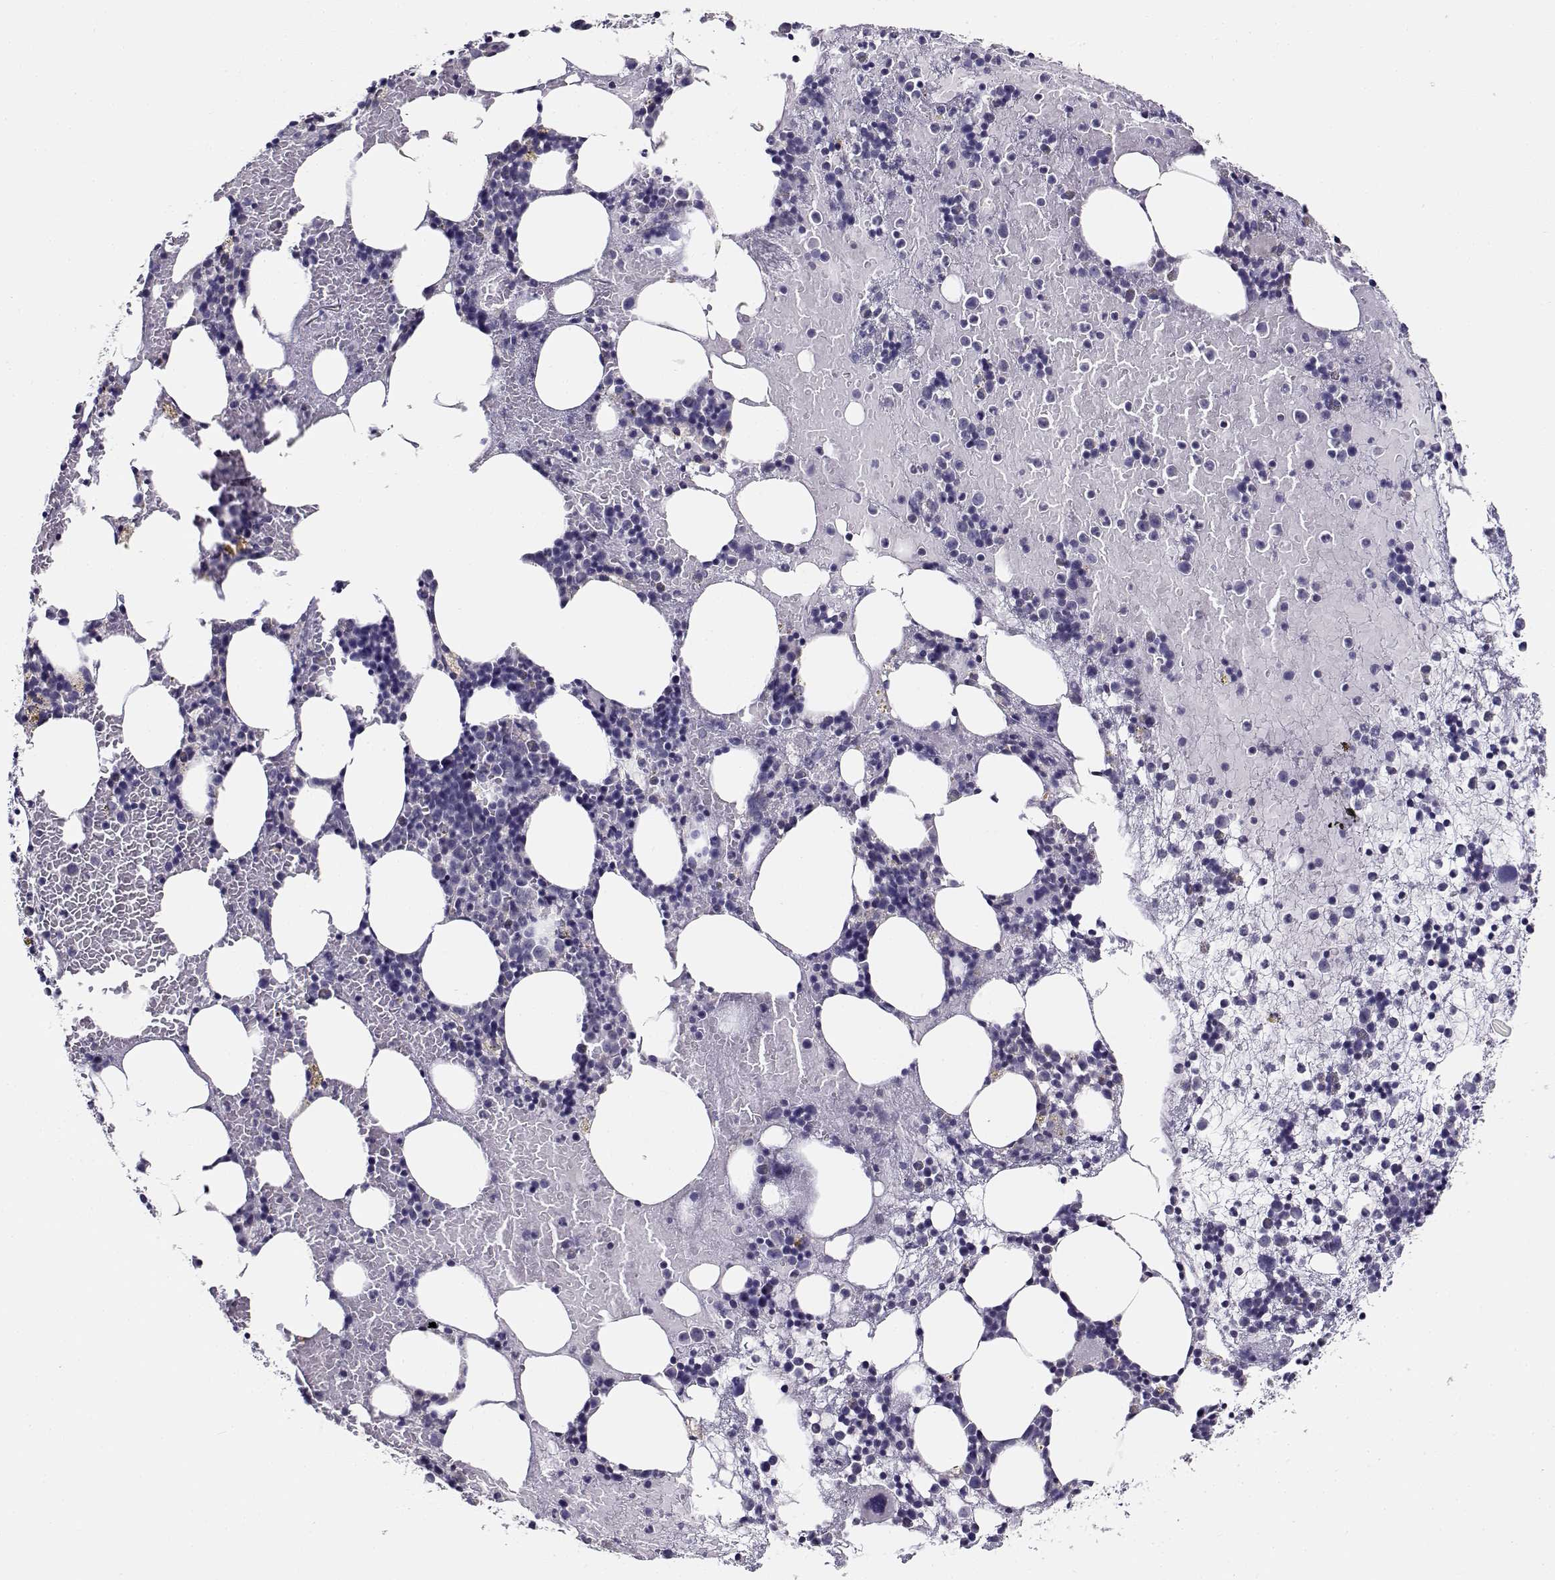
{"staining": {"intensity": "negative", "quantity": "none", "location": "none"}, "tissue": "bone marrow", "cell_type": "Hematopoietic cells", "image_type": "normal", "snomed": [{"axis": "morphology", "description": "Normal tissue, NOS"}, {"axis": "topography", "description": "Bone marrow"}], "caption": "Hematopoietic cells show no significant positivity in unremarkable bone marrow. Nuclei are stained in blue.", "gene": "BEND6", "patient": {"sex": "male", "age": 54}}